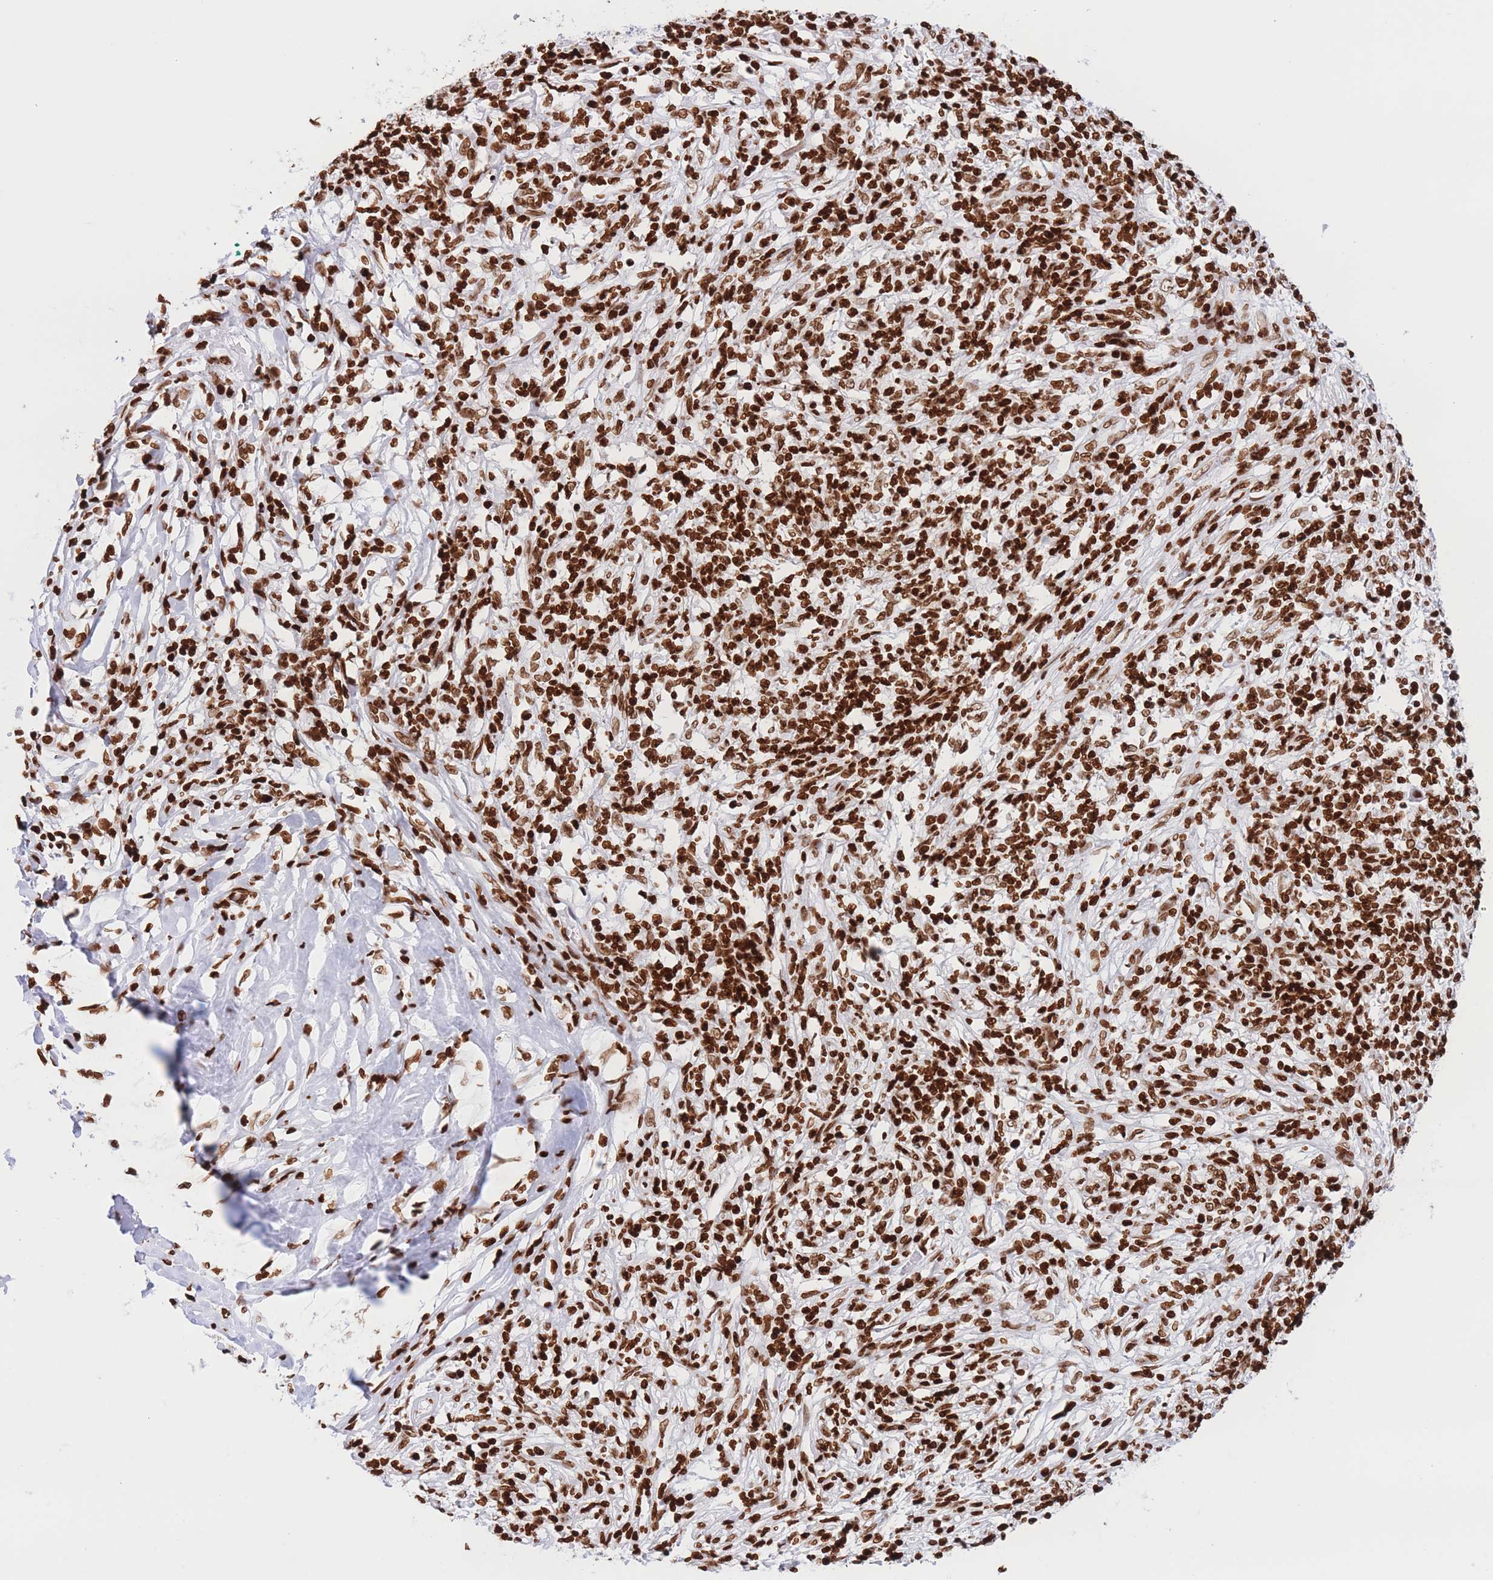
{"staining": {"intensity": "strong", "quantity": ">75%", "location": "nuclear"}, "tissue": "melanoma", "cell_type": "Tumor cells", "image_type": "cancer", "snomed": [{"axis": "morphology", "description": "Malignant melanoma, NOS"}, {"axis": "topography", "description": "Skin"}], "caption": "DAB immunohistochemical staining of melanoma shows strong nuclear protein staining in about >75% of tumor cells.", "gene": "H2BC11", "patient": {"sex": "male", "age": 66}}